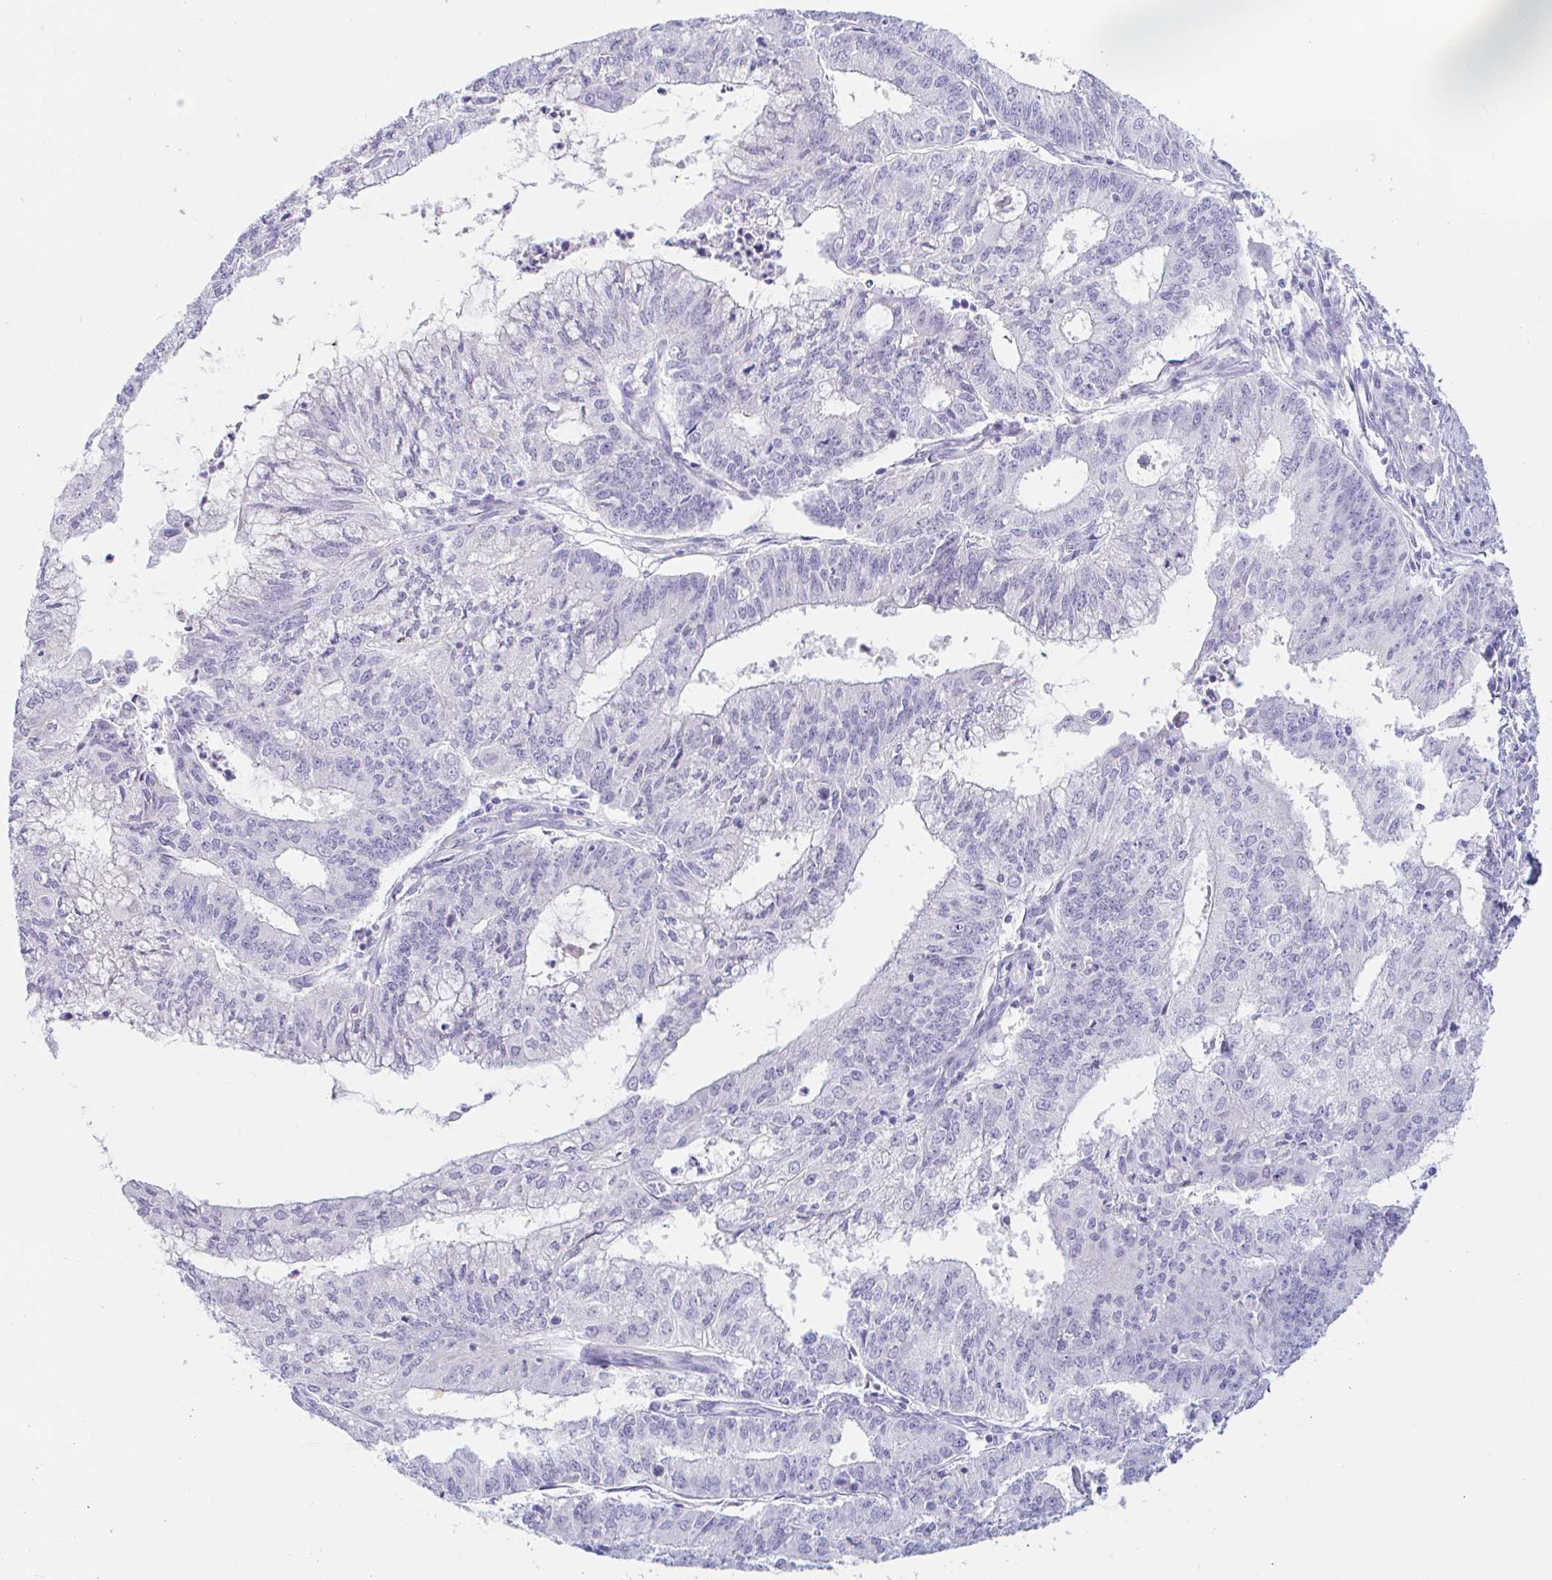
{"staining": {"intensity": "negative", "quantity": "none", "location": "none"}, "tissue": "endometrial cancer", "cell_type": "Tumor cells", "image_type": "cancer", "snomed": [{"axis": "morphology", "description": "Adenocarcinoma, NOS"}, {"axis": "topography", "description": "Endometrium"}], "caption": "A photomicrograph of human endometrial cancer is negative for staining in tumor cells.", "gene": "TEX44", "patient": {"sex": "female", "age": 61}}